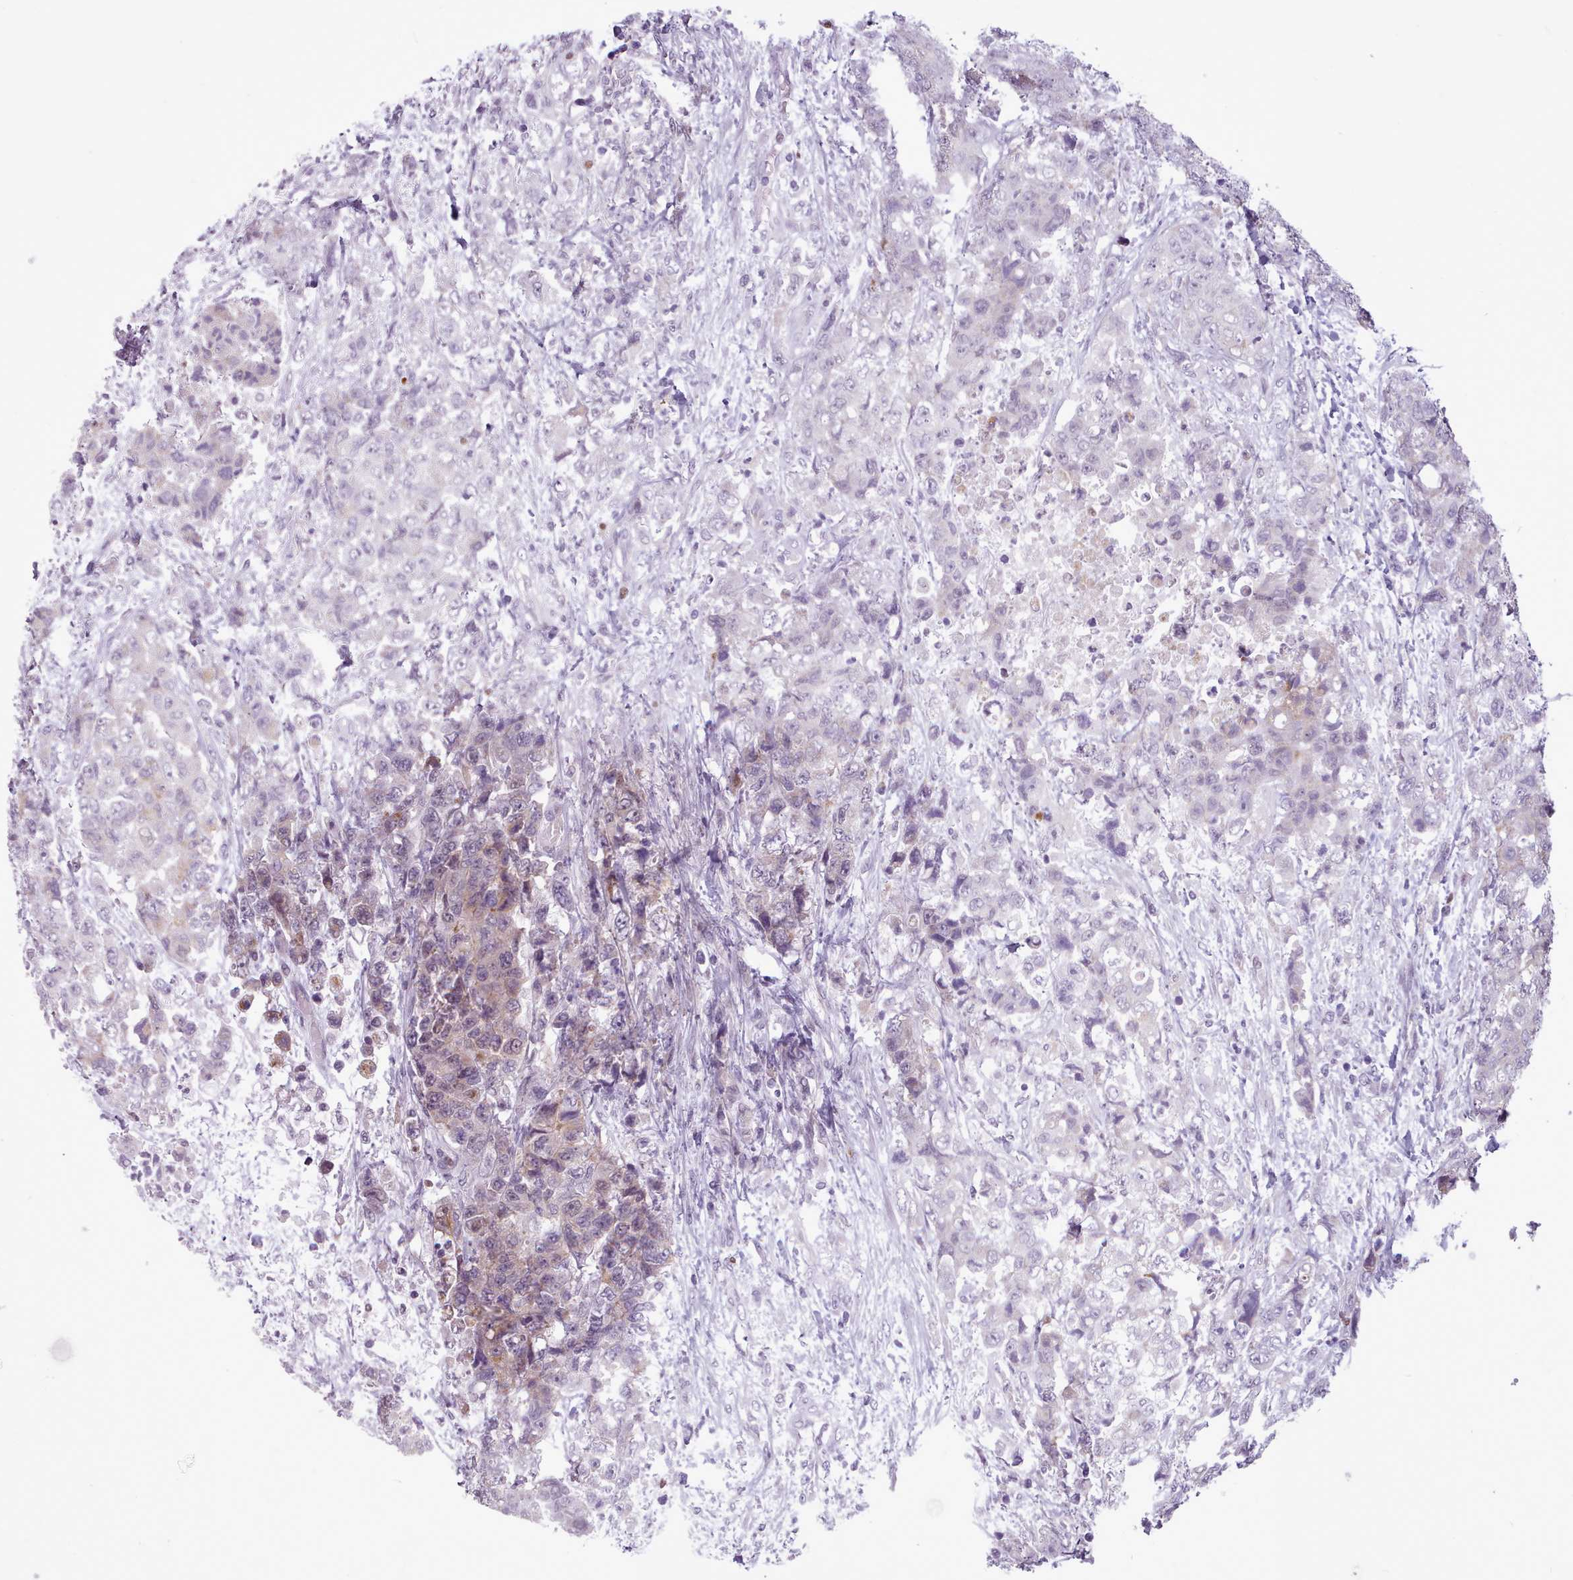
{"staining": {"intensity": "weak", "quantity": "<25%", "location": "cytoplasmic/membranous"}, "tissue": "urothelial cancer", "cell_type": "Tumor cells", "image_type": "cancer", "snomed": [{"axis": "morphology", "description": "Urothelial carcinoma, High grade"}, {"axis": "topography", "description": "Urinary bladder"}], "caption": "Tumor cells show no significant positivity in urothelial cancer.", "gene": "SLURP1", "patient": {"sex": "female", "age": 78}}